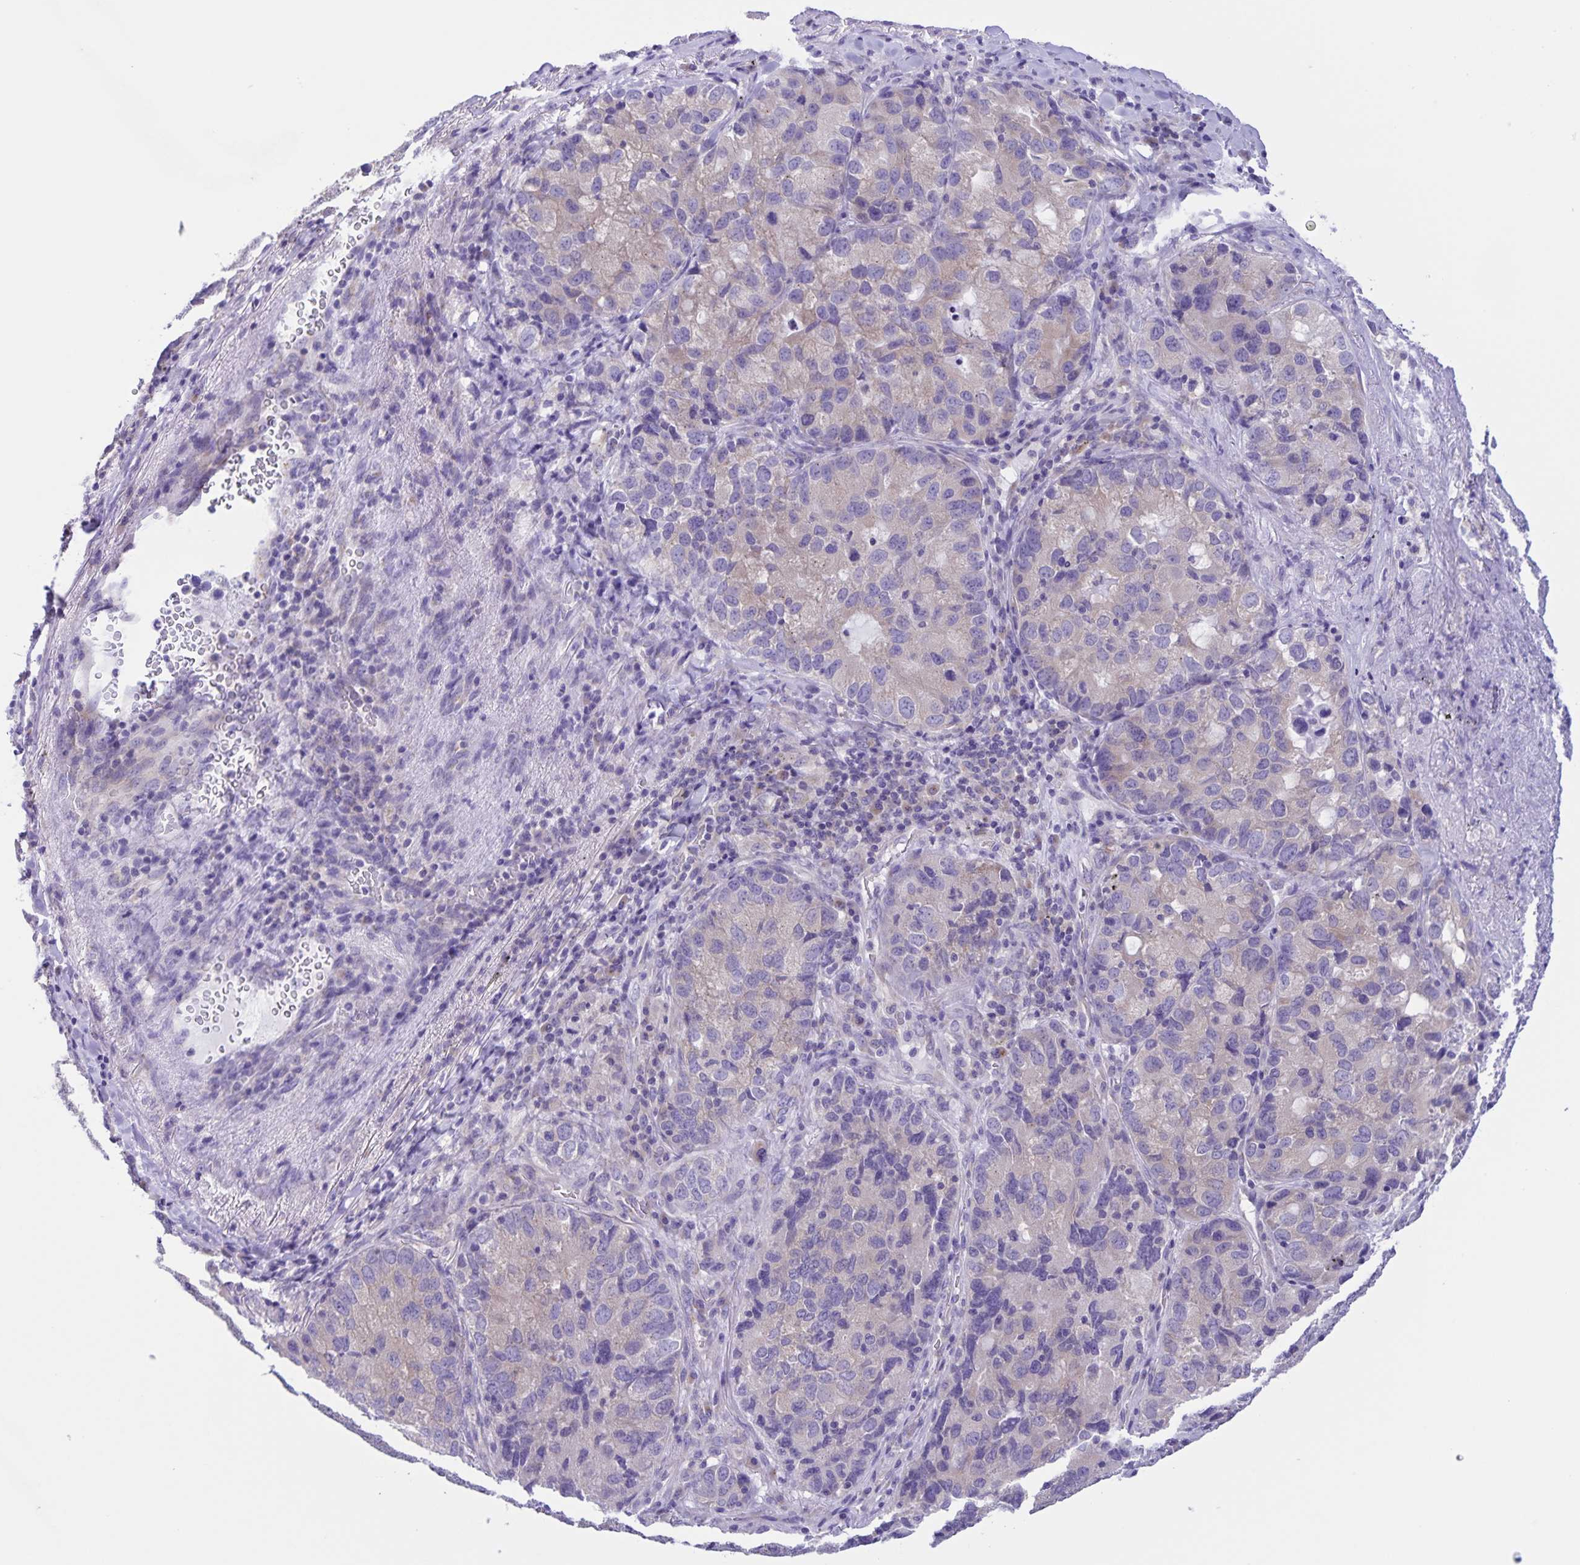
{"staining": {"intensity": "weak", "quantity": "<25%", "location": "cytoplasmic/membranous"}, "tissue": "lung cancer", "cell_type": "Tumor cells", "image_type": "cancer", "snomed": [{"axis": "morphology", "description": "Normal morphology"}, {"axis": "morphology", "description": "Adenocarcinoma, NOS"}, {"axis": "topography", "description": "Lymph node"}, {"axis": "topography", "description": "Lung"}], "caption": "IHC photomicrograph of human lung cancer stained for a protein (brown), which reveals no staining in tumor cells. The staining is performed using DAB brown chromogen with nuclei counter-stained in using hematoxylin.", "gene": "CAPSL", "patient": {"sex": "female", "age": 51}}